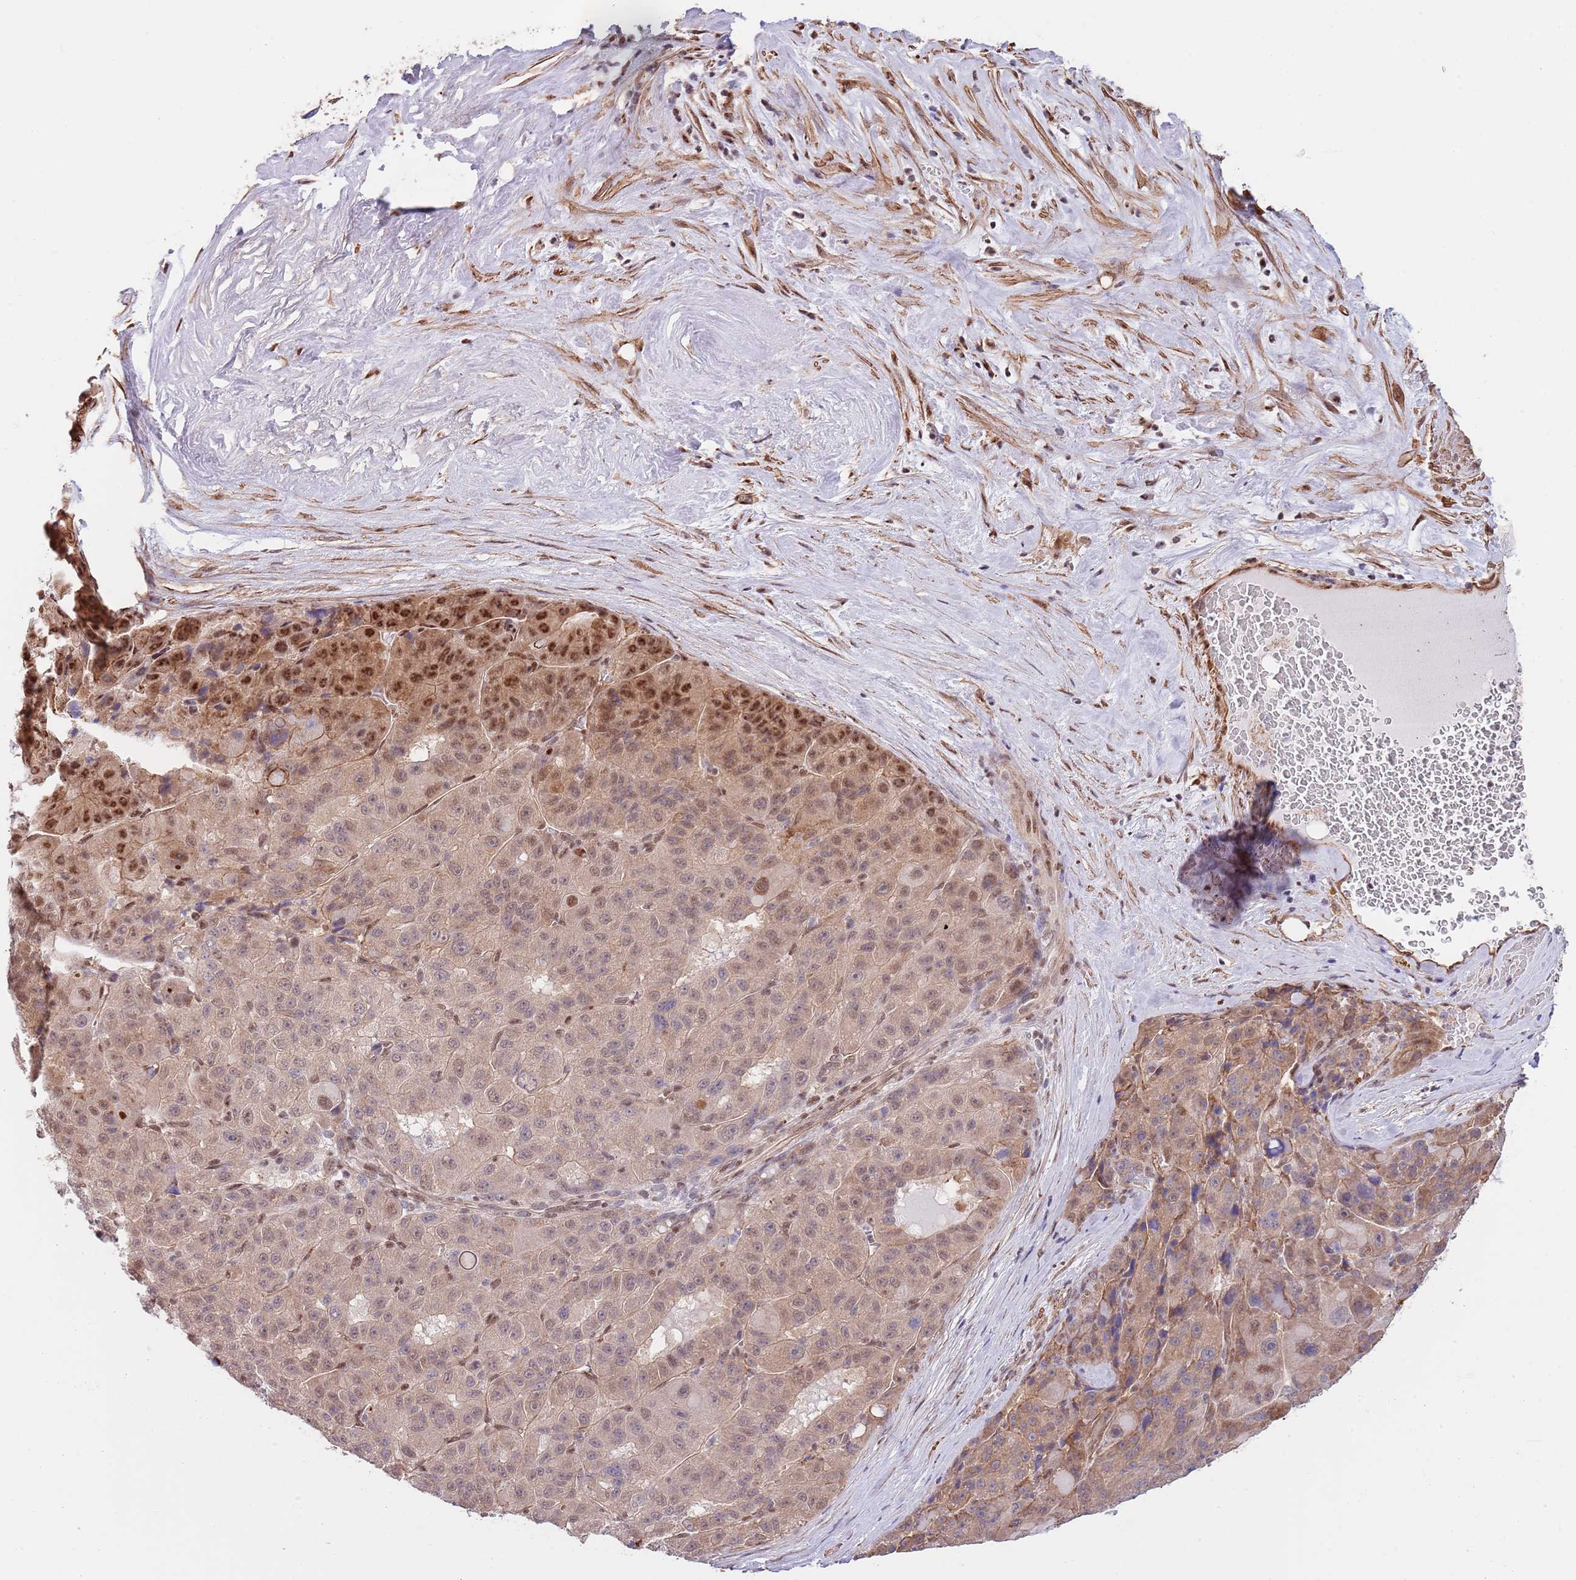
{"staining": {"intensity": "moderate", "quantity": ">75%", "location": "cytoplasmic/membranous,nuclear"}, "tissue": "liver cancer", "cell_type": "Tumor cells", "image_type": "cancer", "snomed": [{"axis": "morphology", "description": "Carcinoma, Hepatocellular, NOS"}, {"axis": "topography", "description": "Liver"}], "caption": "Protein expression analysis of liver cancer (hepatocellular carcinoma) shows moderate cytoplasmic/membranous and nuclear staining in about >75% of tumor cells.", "gene": "BPNT1", "patient": {"sex": "male", "age": 76}}